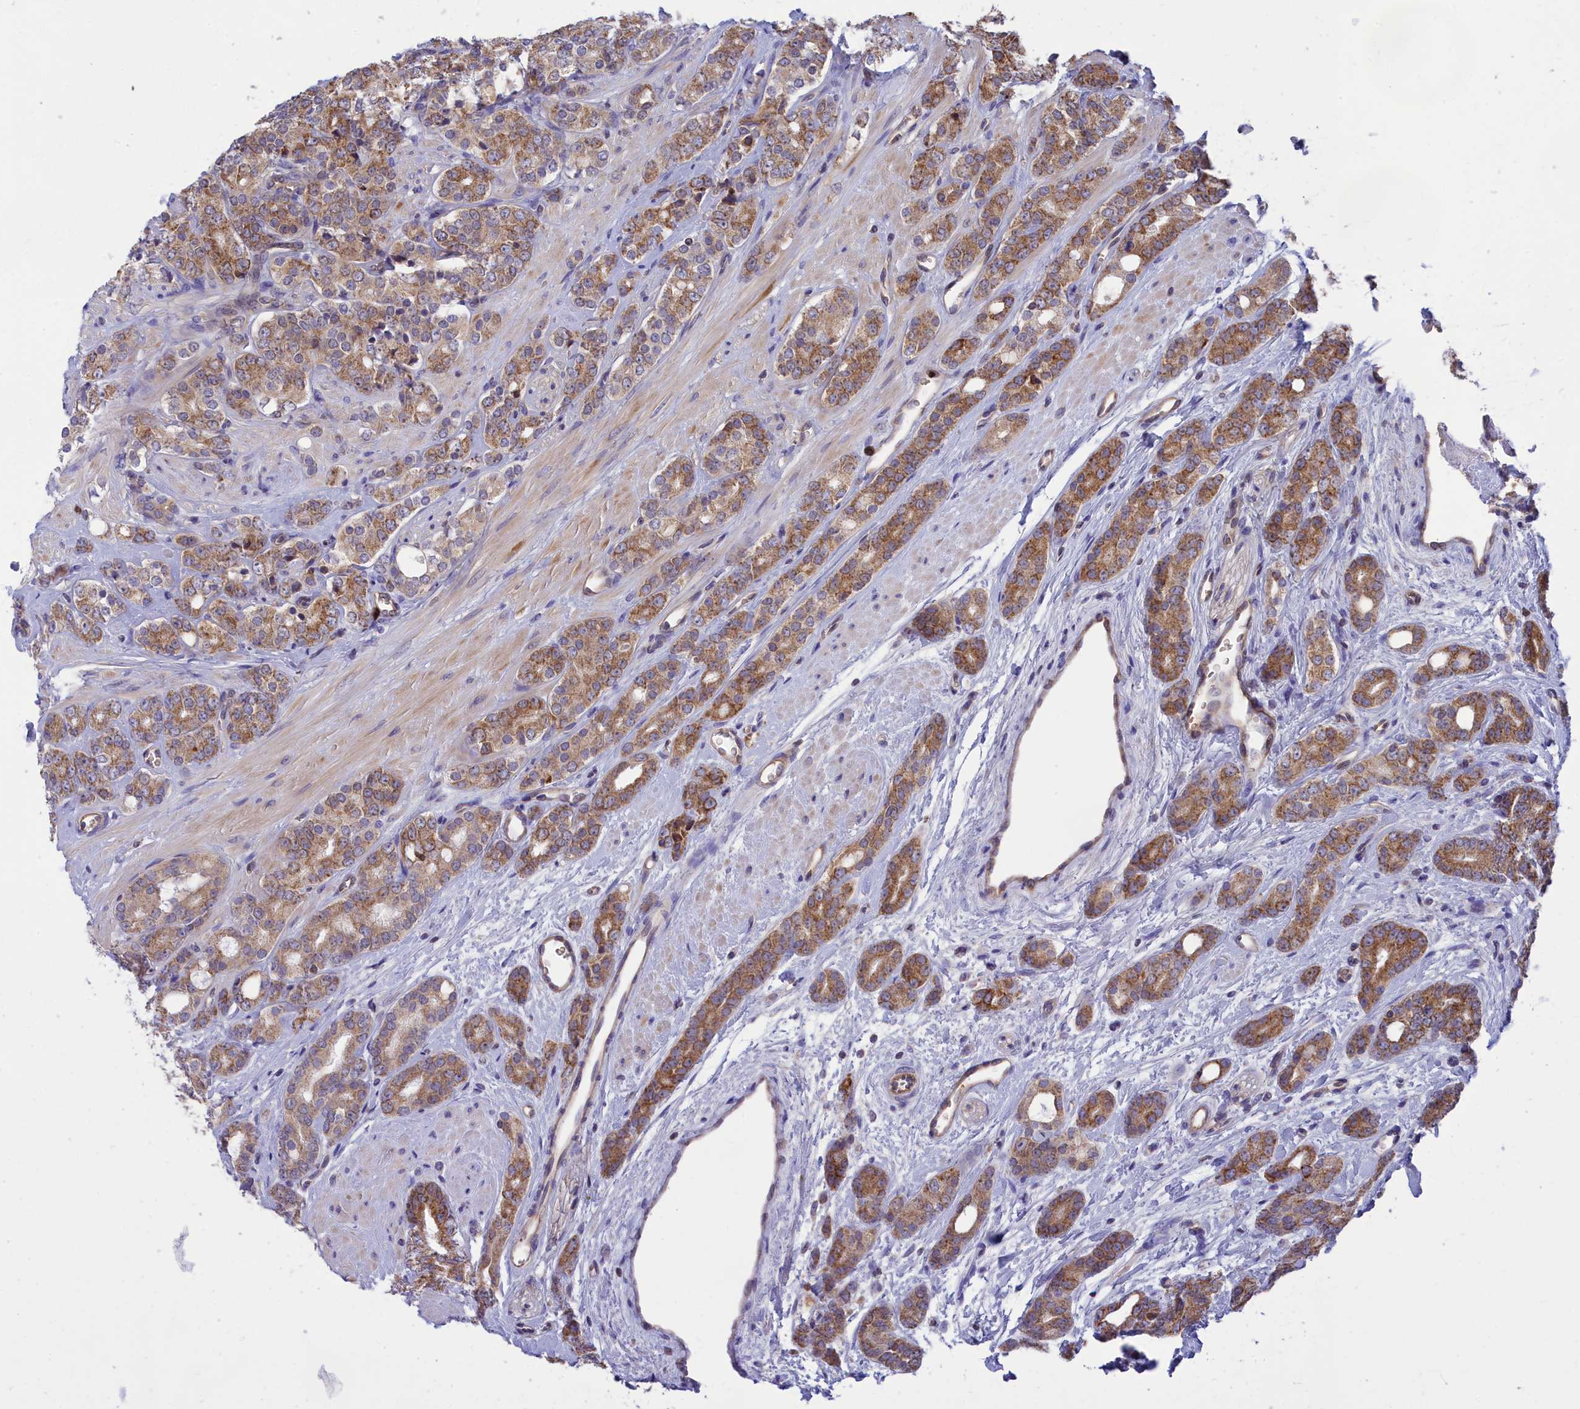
{"staining": {"intensity": "moderate", "quantity": ">75%", "location": "cytoplasmic/membranous"}, "tissue": "prostate cancer", "cell_type": "Tumor cells", "image_type": "cancer", "snomed": [{"axis": "morphology", "description": "Adenocarcinoma, High grade"}, {"axis": "topography", "description": "Prostate"}], "caption": "High-grade adenocarcinoma (prostate) stained with a protein marker demonstrates moderate staining in tumor cells.", "gene": "PKHD1L1", "patient": {"sex": "male", "age": 62}}